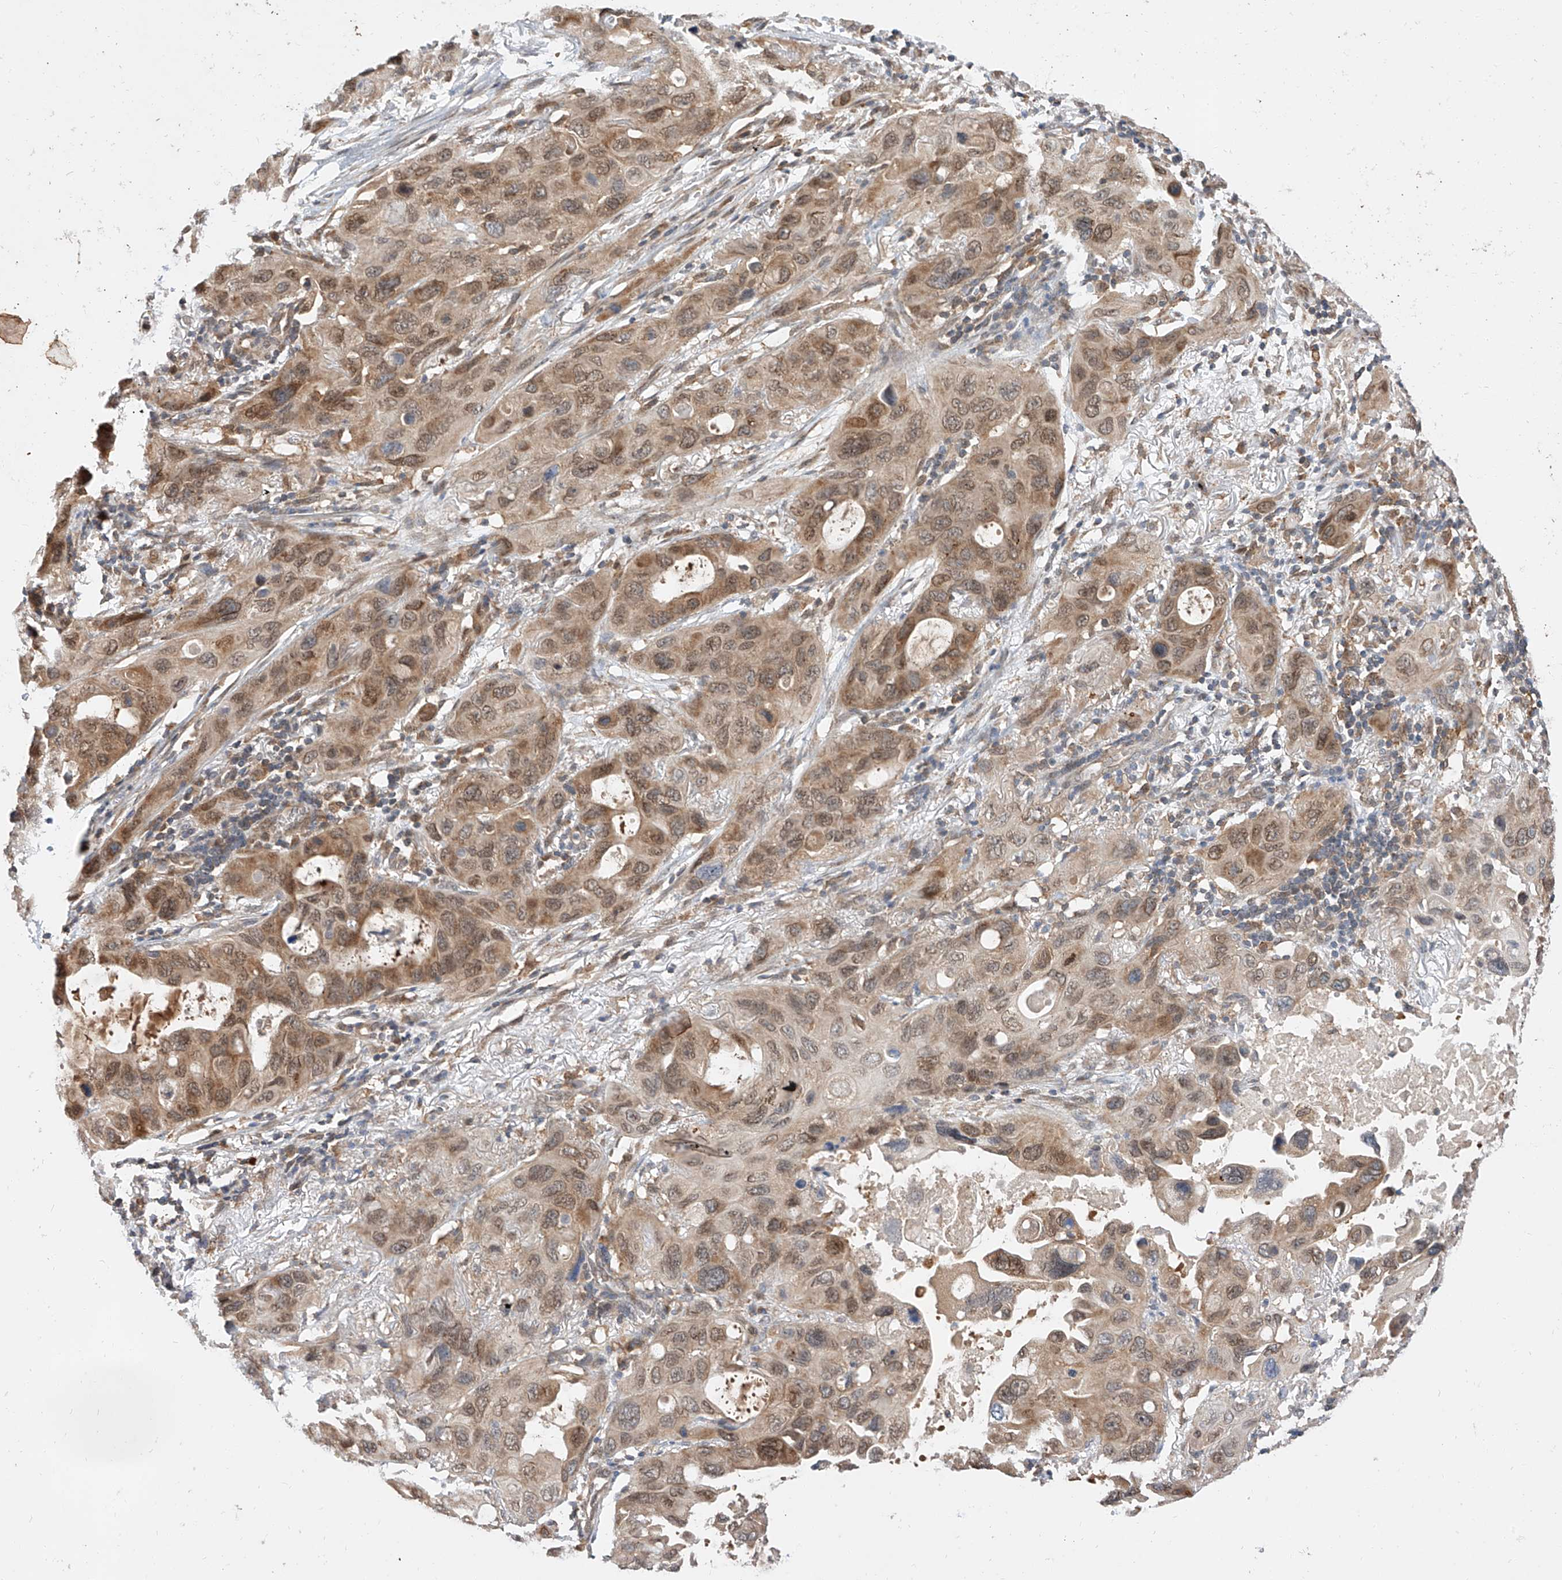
{"staining": {"intensity": "moderate", "quantity": ">75%", "location": "cytoplasmic/membranous,nuclear"}, "tissue": "lung cancer", "cell_type": "Tumor cells", "image_type": "cancer", "snomed": [{"axis": "morphology", "description": "Squamous cell carcinoma, NOS"}, {"axis": "topography", "description": "Lung"}], "caption": "Tumor cells exhibit moderate cytoplasmic/membranous and nuclear expression in approximately >75% of cells in lung cancer.", "gene": "DIRAS3", "patient": {"sex": "female", "age": 73}}